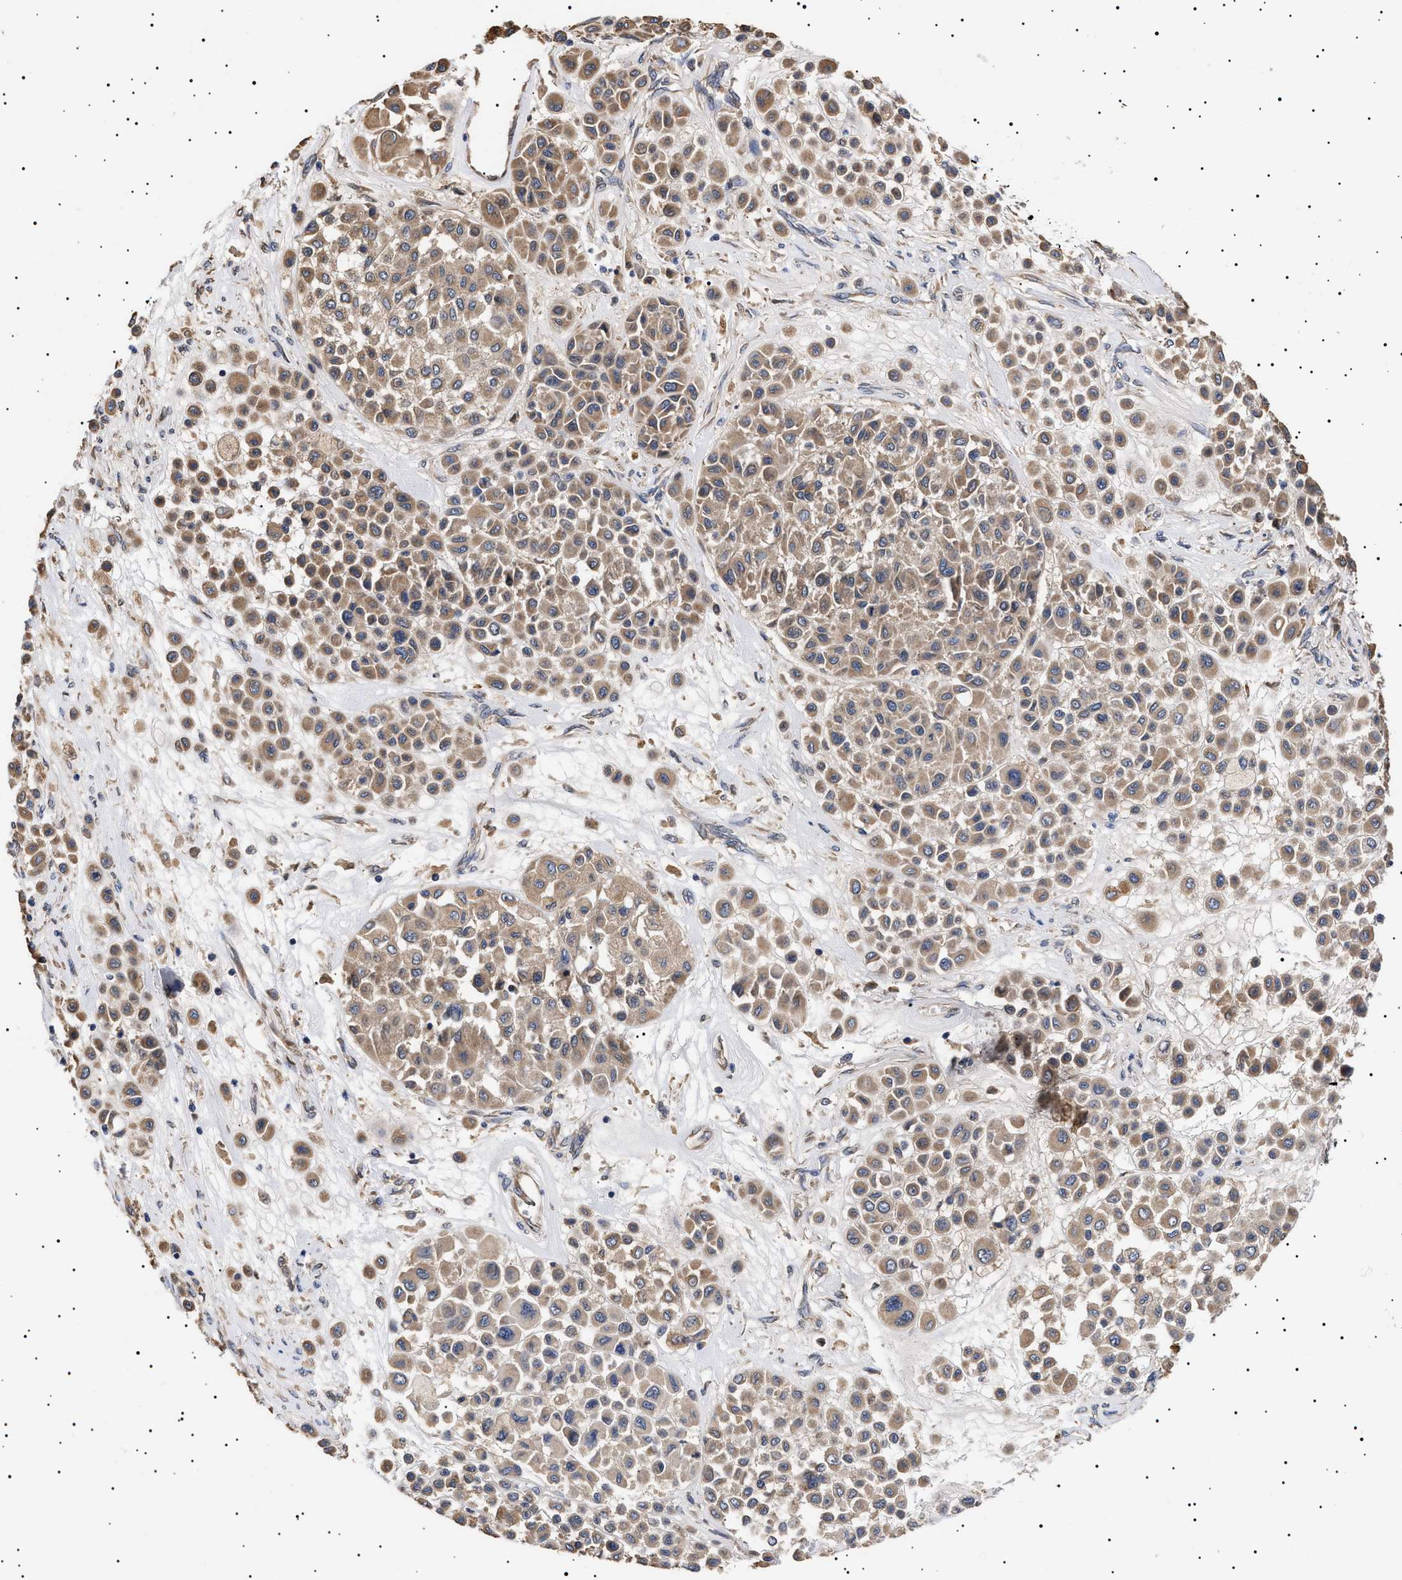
{"staining": {"intensity": "weak", "quantity": ">75%", "location": "cytoplasmic/membranous"}, "tissue": "melanoma", "cell_type": "Tumor cells", "image_type": "cancer", "snomed": [{"axis": "morphology", "description": "Malignant melanoma, Metastatic site"}, {"axis": "topography", "description": "Soft tissue"}], "caption": "An image of human melanoma stained for a protein displays weak cytoplasmic/membranous brown staining in tumor cells.", "gene": "KRBA1", "patient": {"sex": "male", "age": 41}}